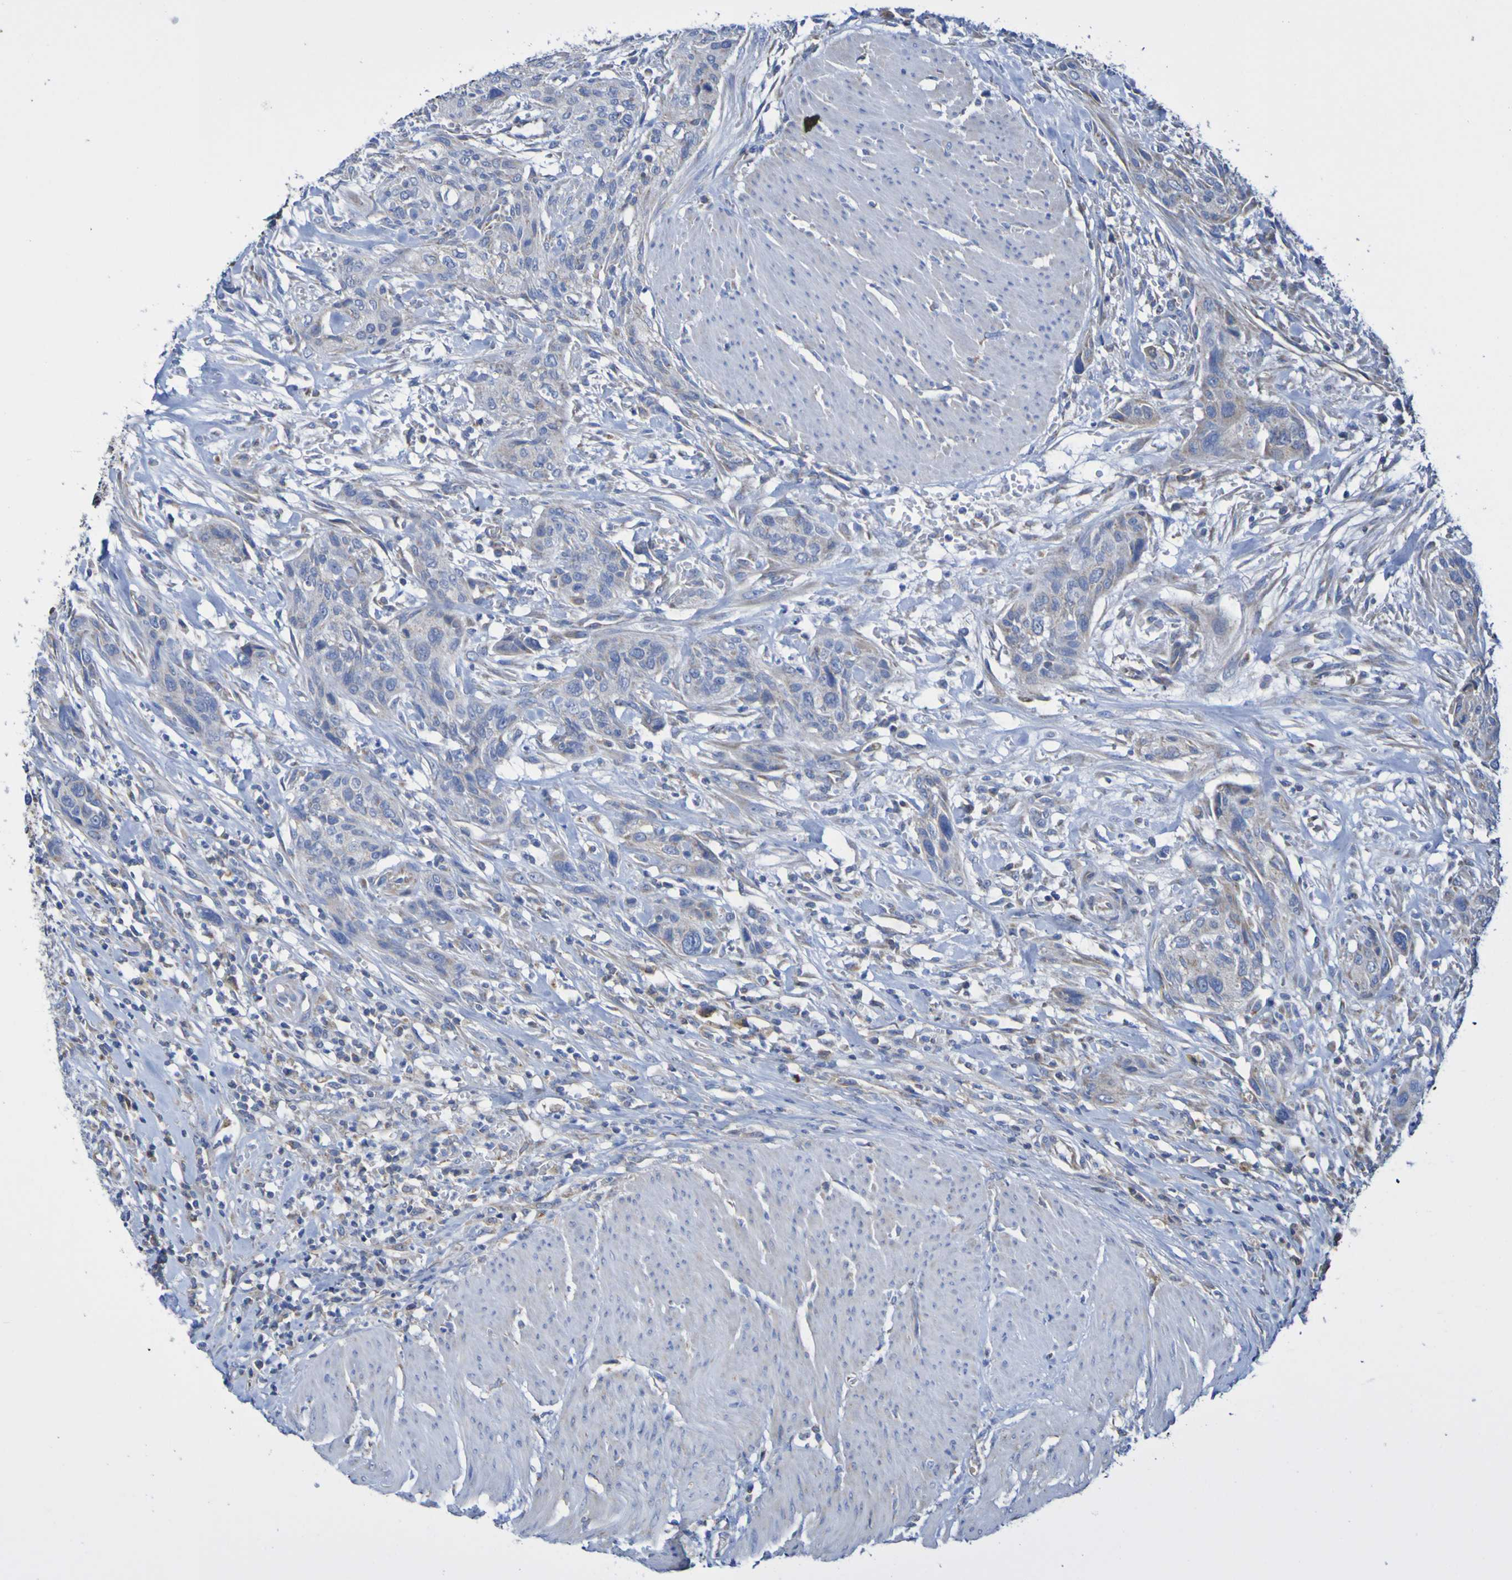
{"staining": {"intensity": "weak", "quantity": "<25%", "location": "cytoplasmic/membranous"}, "tissue": "urothelial cancer", "cell_type": "Tumor cells", "image_type": "cancer", "snomed": [{"axis": "morphology", "description": "Urothelial carcinoma, High grade"}, {"axis": "topography", "description": "Urinary bladder"}], "caption": "Tumor cells show no significant protein expression in high-grade urothelial carcinoma. (DAB (3,3'-diaminobenzidine) immunohistochemistry, high magnification).", "gene": "CNTN2", "patient": {"sex": "male", "age": 35}}